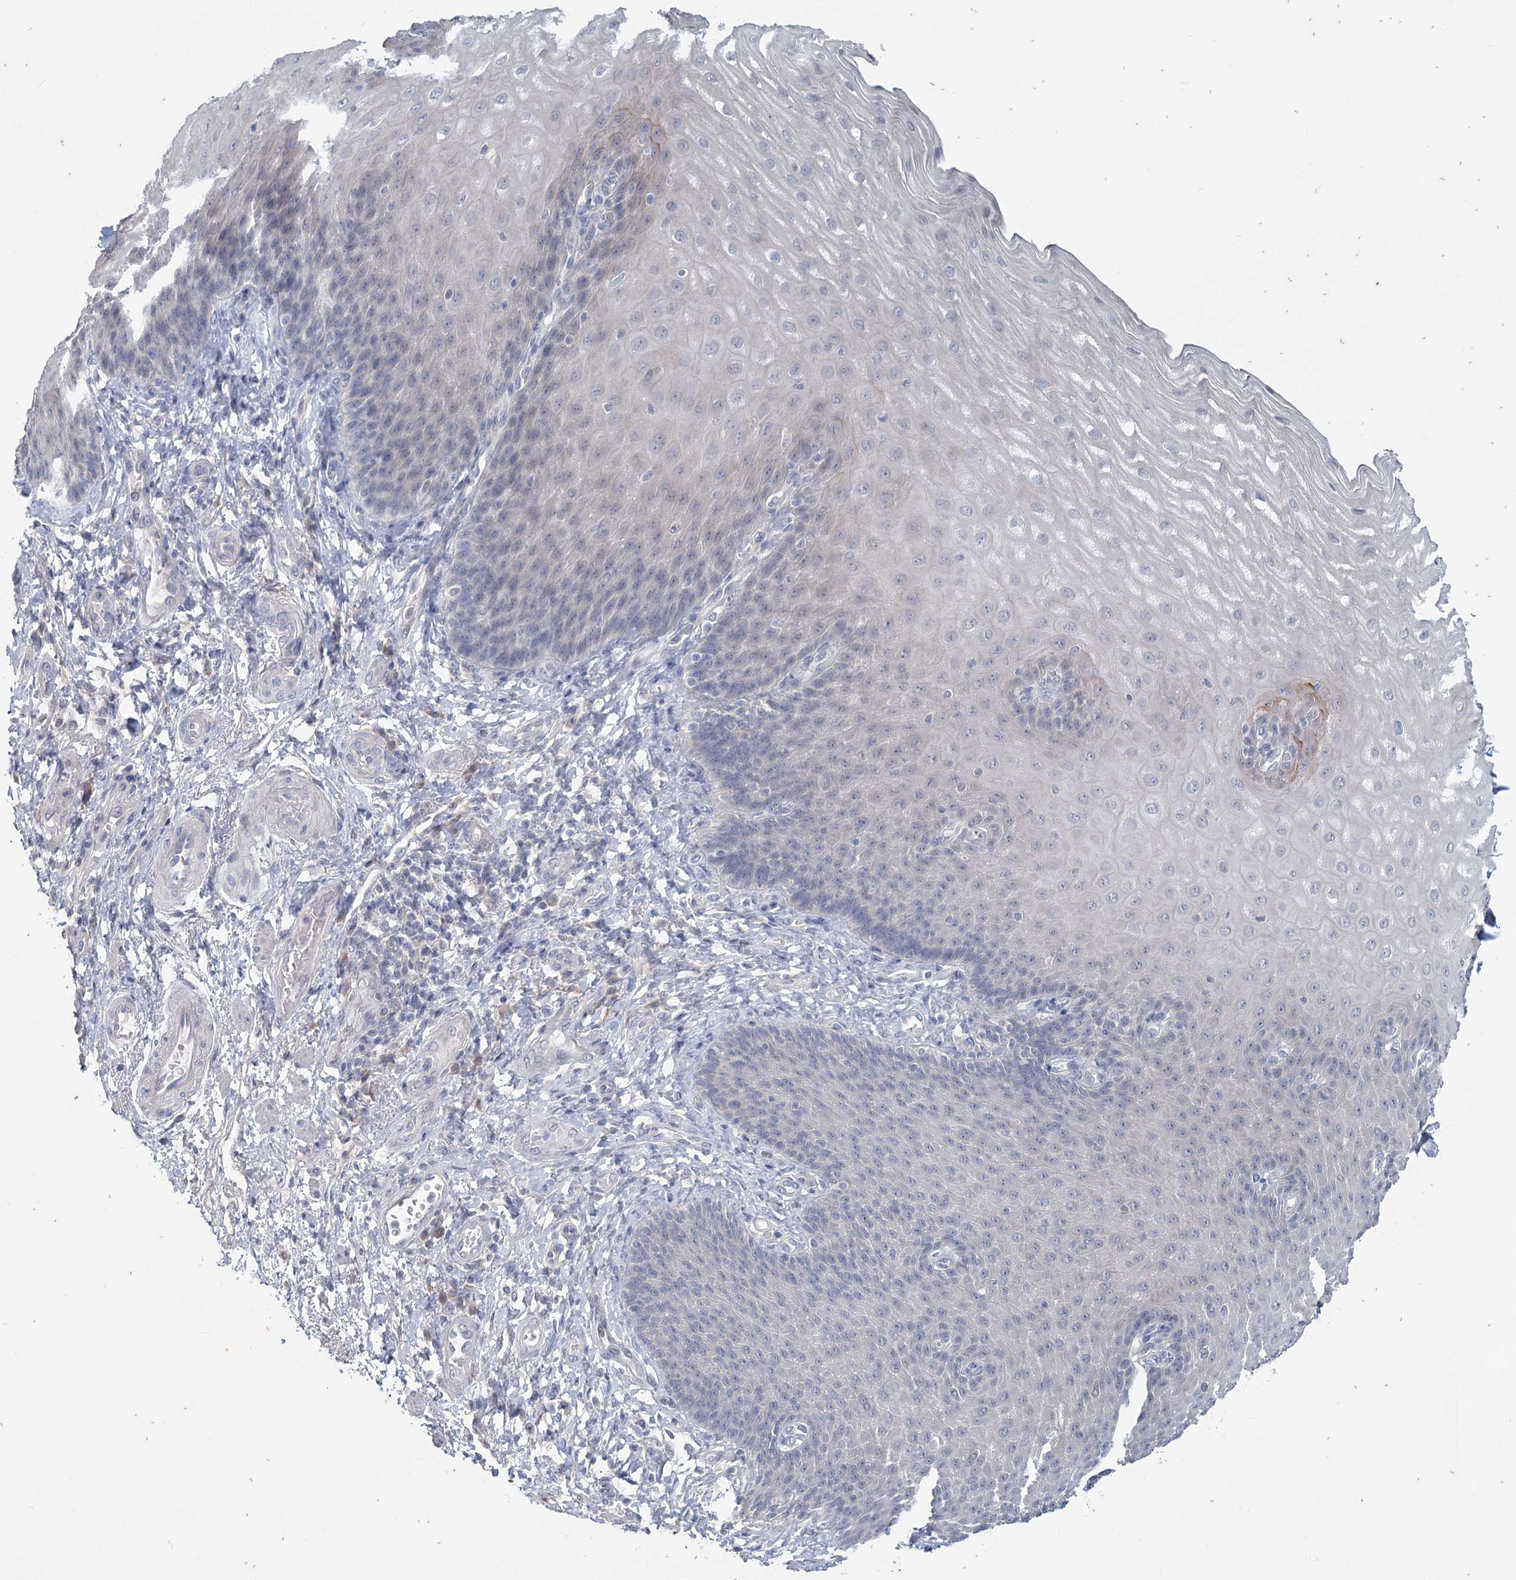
{"staining": {"intensity": "negative", "quantity": "none", "location": "none"}, "tissue": "esophagus", "cell_type": "Squamous epithelial cells", "image_type": "normal", "snomed": [{"axis": "morphology", "description": "Normal tissue, NOS"}, {"axis": "topography", "description": "Esophagus"}], "caption": "Immunohistochemistry (IHC) micrograph of unremarkable esophagus: esophagus stained with DAB (3,3'-diaminobenzidine) shows no significant protein staining in squamous epithelial cells.", "gene": "SLC9A3", "patient": {"sex": "male", "age": 54}}